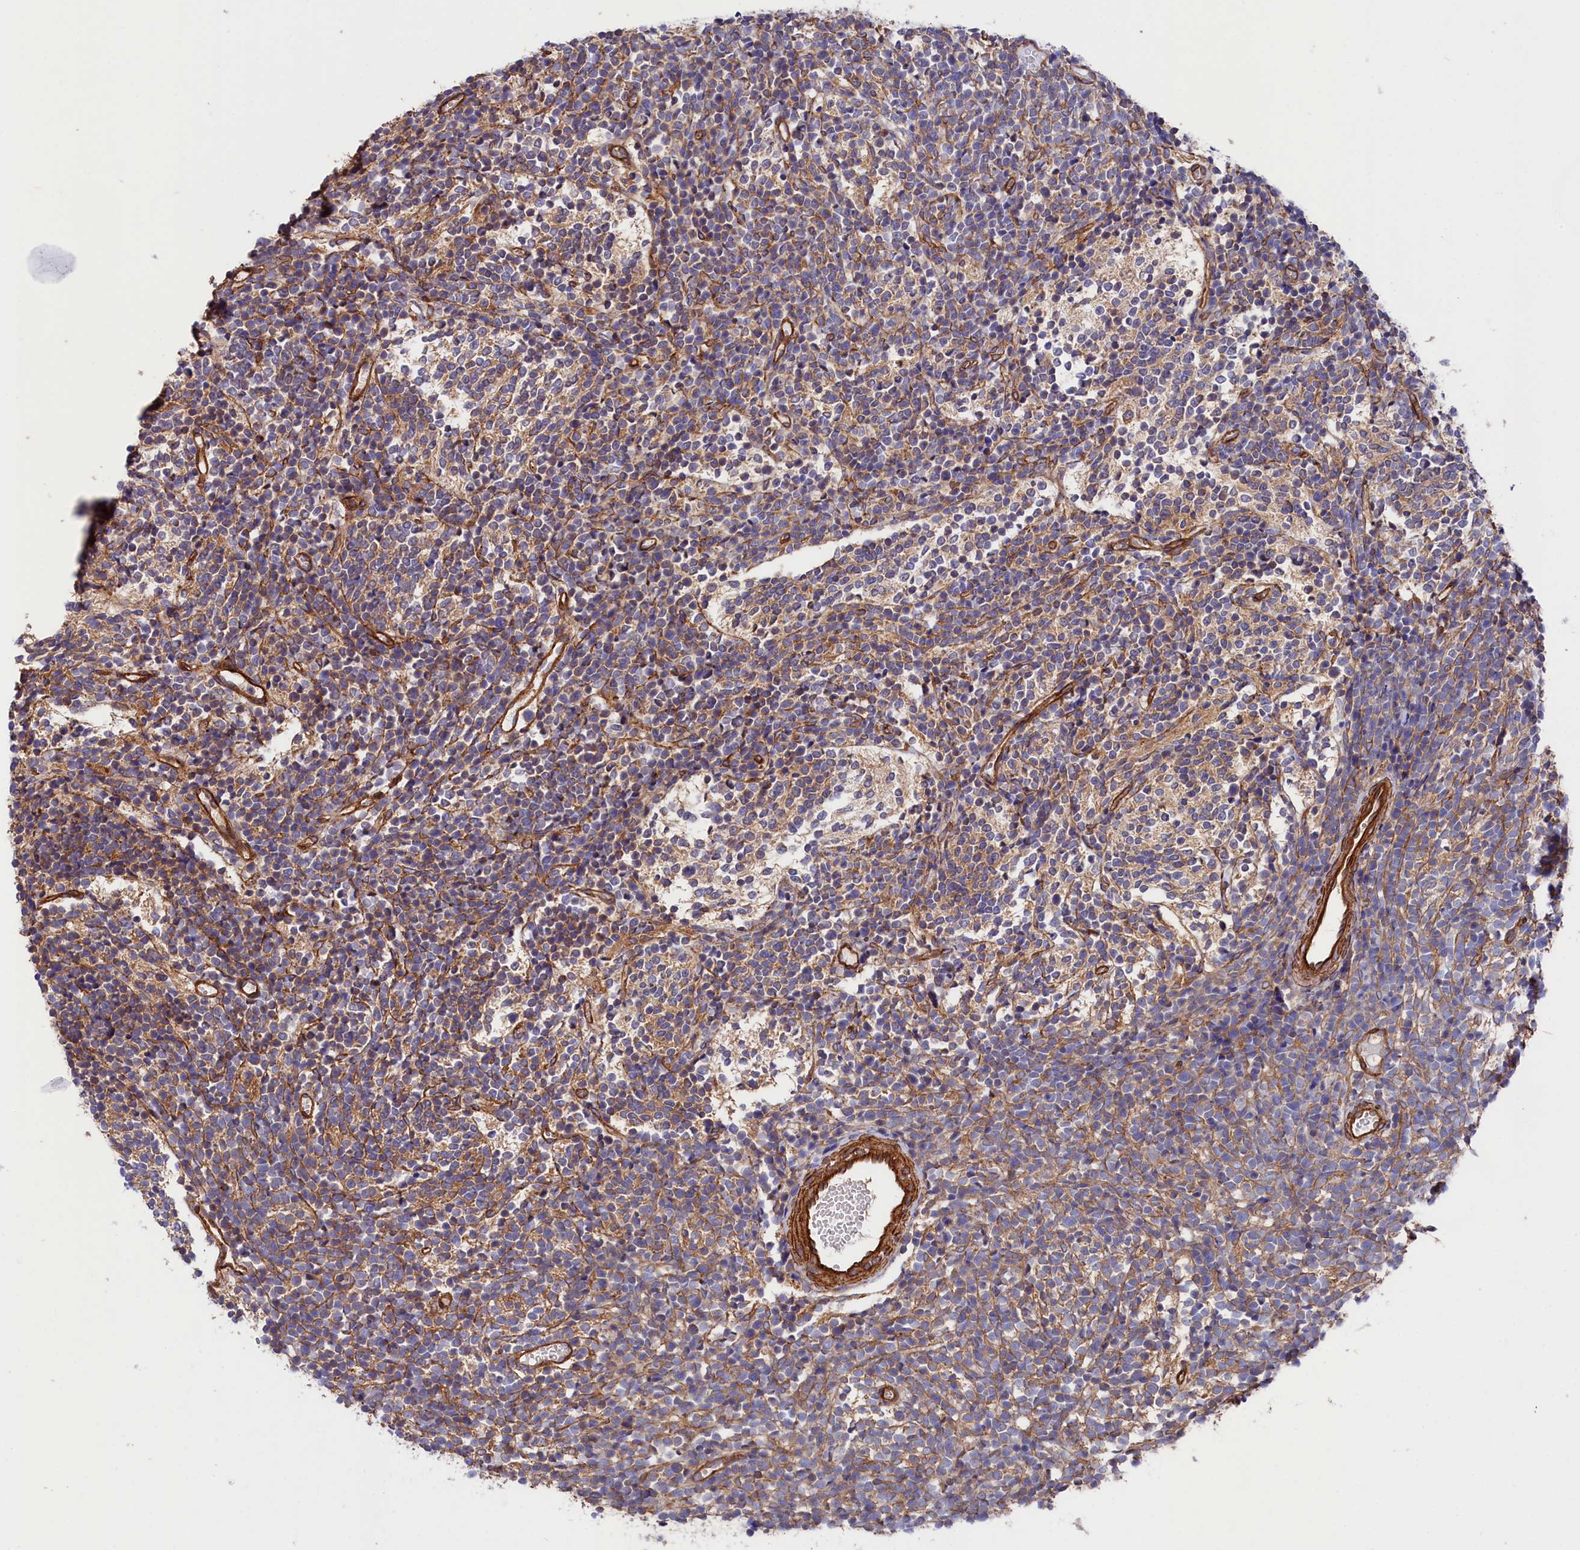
{"staining": {"intensity": "negative", "quantity": "none", "location": "none"}, "tissue": "glioma", "cell_type": "Tumor cells", "image_type": "cancer", "snomed": [{"axis": "morphology", "description": "Glioma, malignant, Low grade"}, {"axis": "topography", "description": "Brain"}], "caption": "Immunohistochemical staining of glioma demonstrates no significant expression in tumor cells. Brightfield microscopy of immunohistochemistry stained with DAB (3,3'-diaminobenzidine) (brown) and hematoxylin (blue), captured at high magnification.", "gene": "TNKS1BP1", "patient": {"sex": "female", "age": 1}}